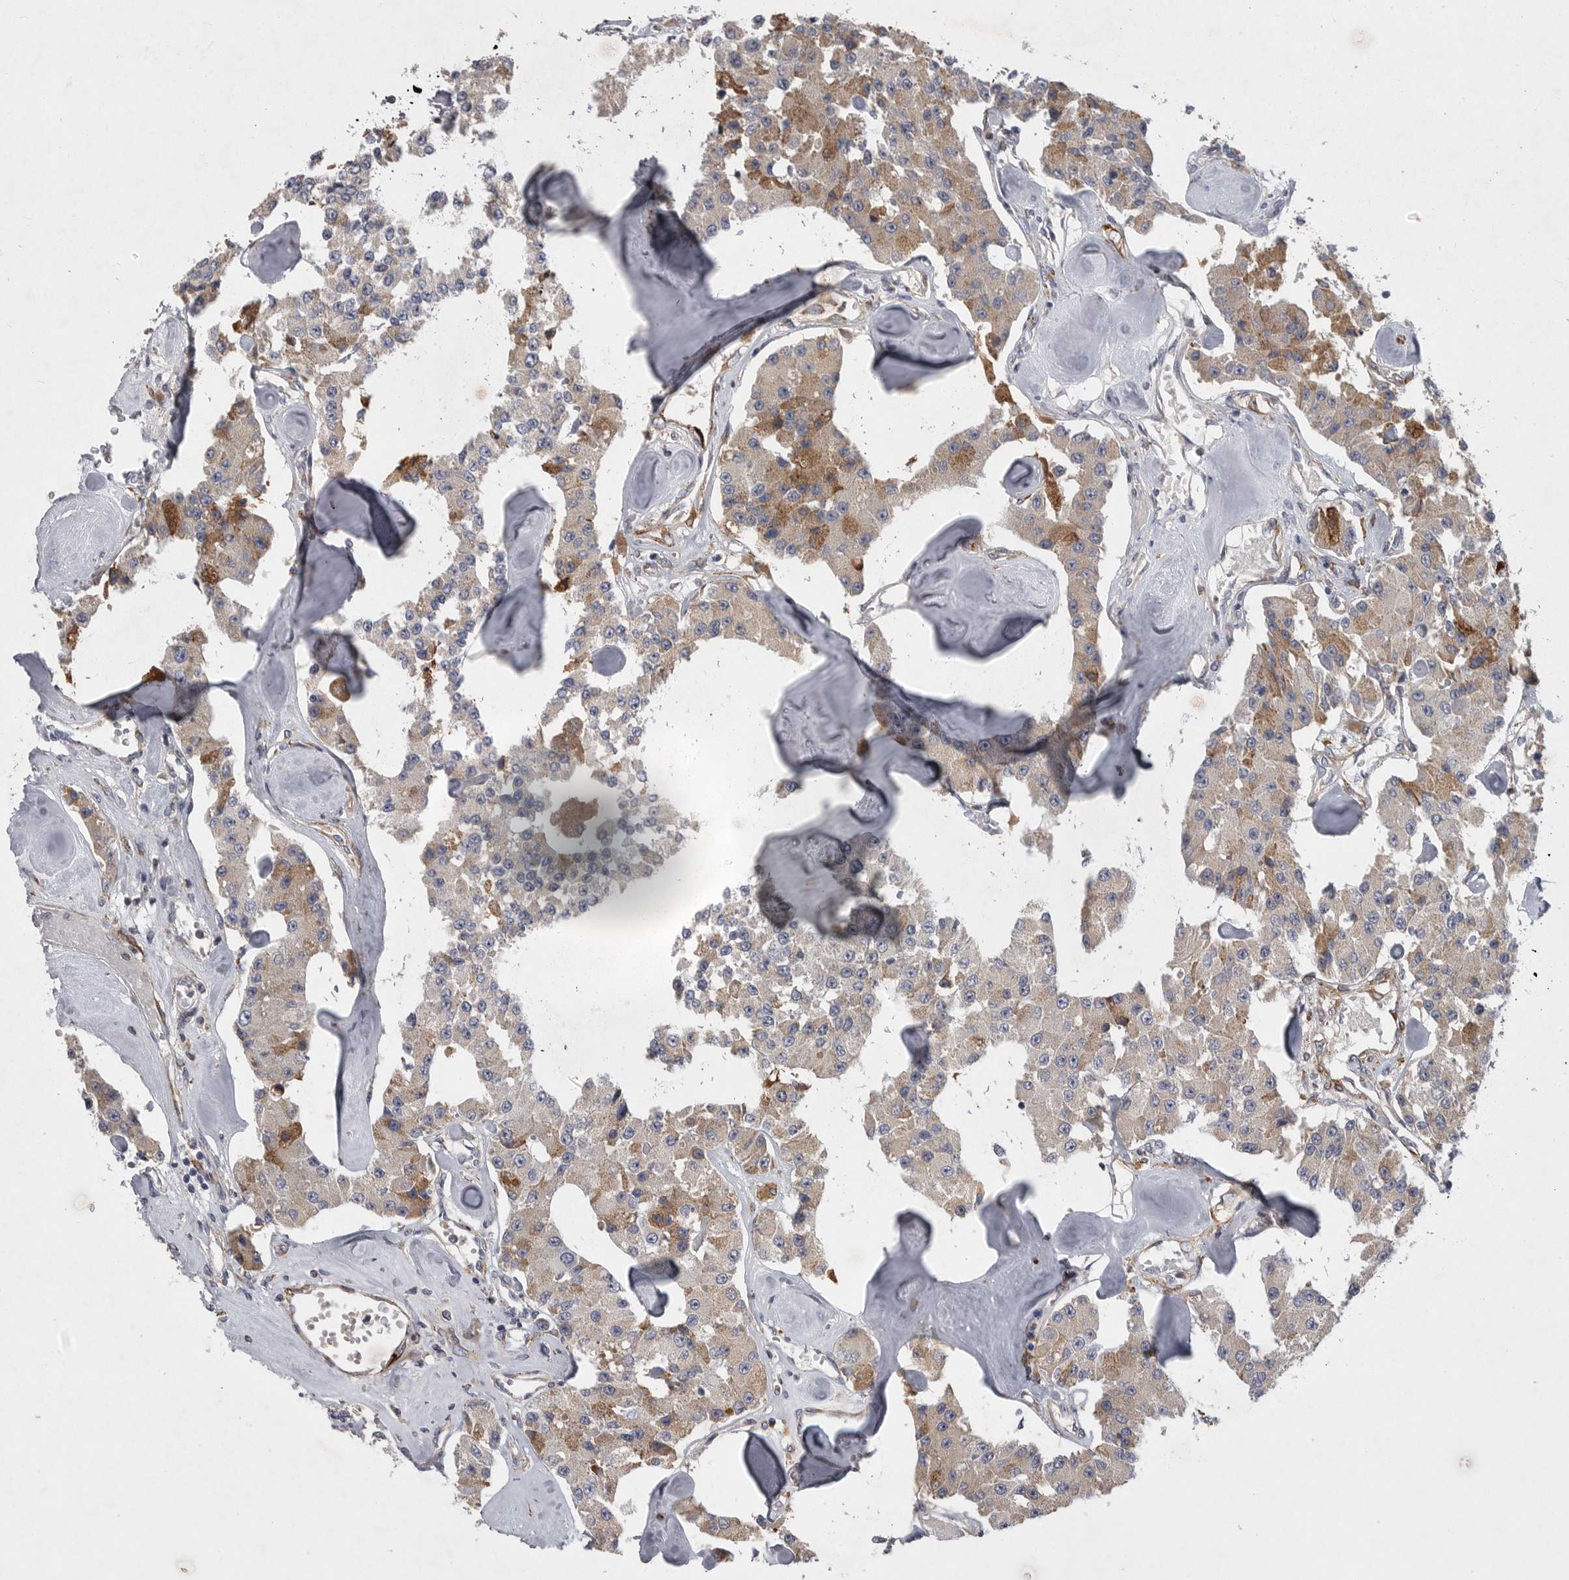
{"staining": {"intensity": "moderate", "quantity": "25%-75%", "location": "cytoplasmic/membranous"}, "tissue": "carcinoid", "cell_type": "Tumor cells", "image_type": "cancer", "snomed": [{"axis": "morphology", "description": "Carcinoid, malignant, NOS"}, {"axis": "topography", "description": "Pancreas"}], "caption": "Immunohistochemical staining of human carcinoid displays moderate cytoplasmic/membranous protein expression in about 25%-75% of tumor cells. The protein of interest is shown in brown color, while the nuclei are stained blue.", "gene": "MINPP1", "patient": {"sex": "male", "age": 41}}